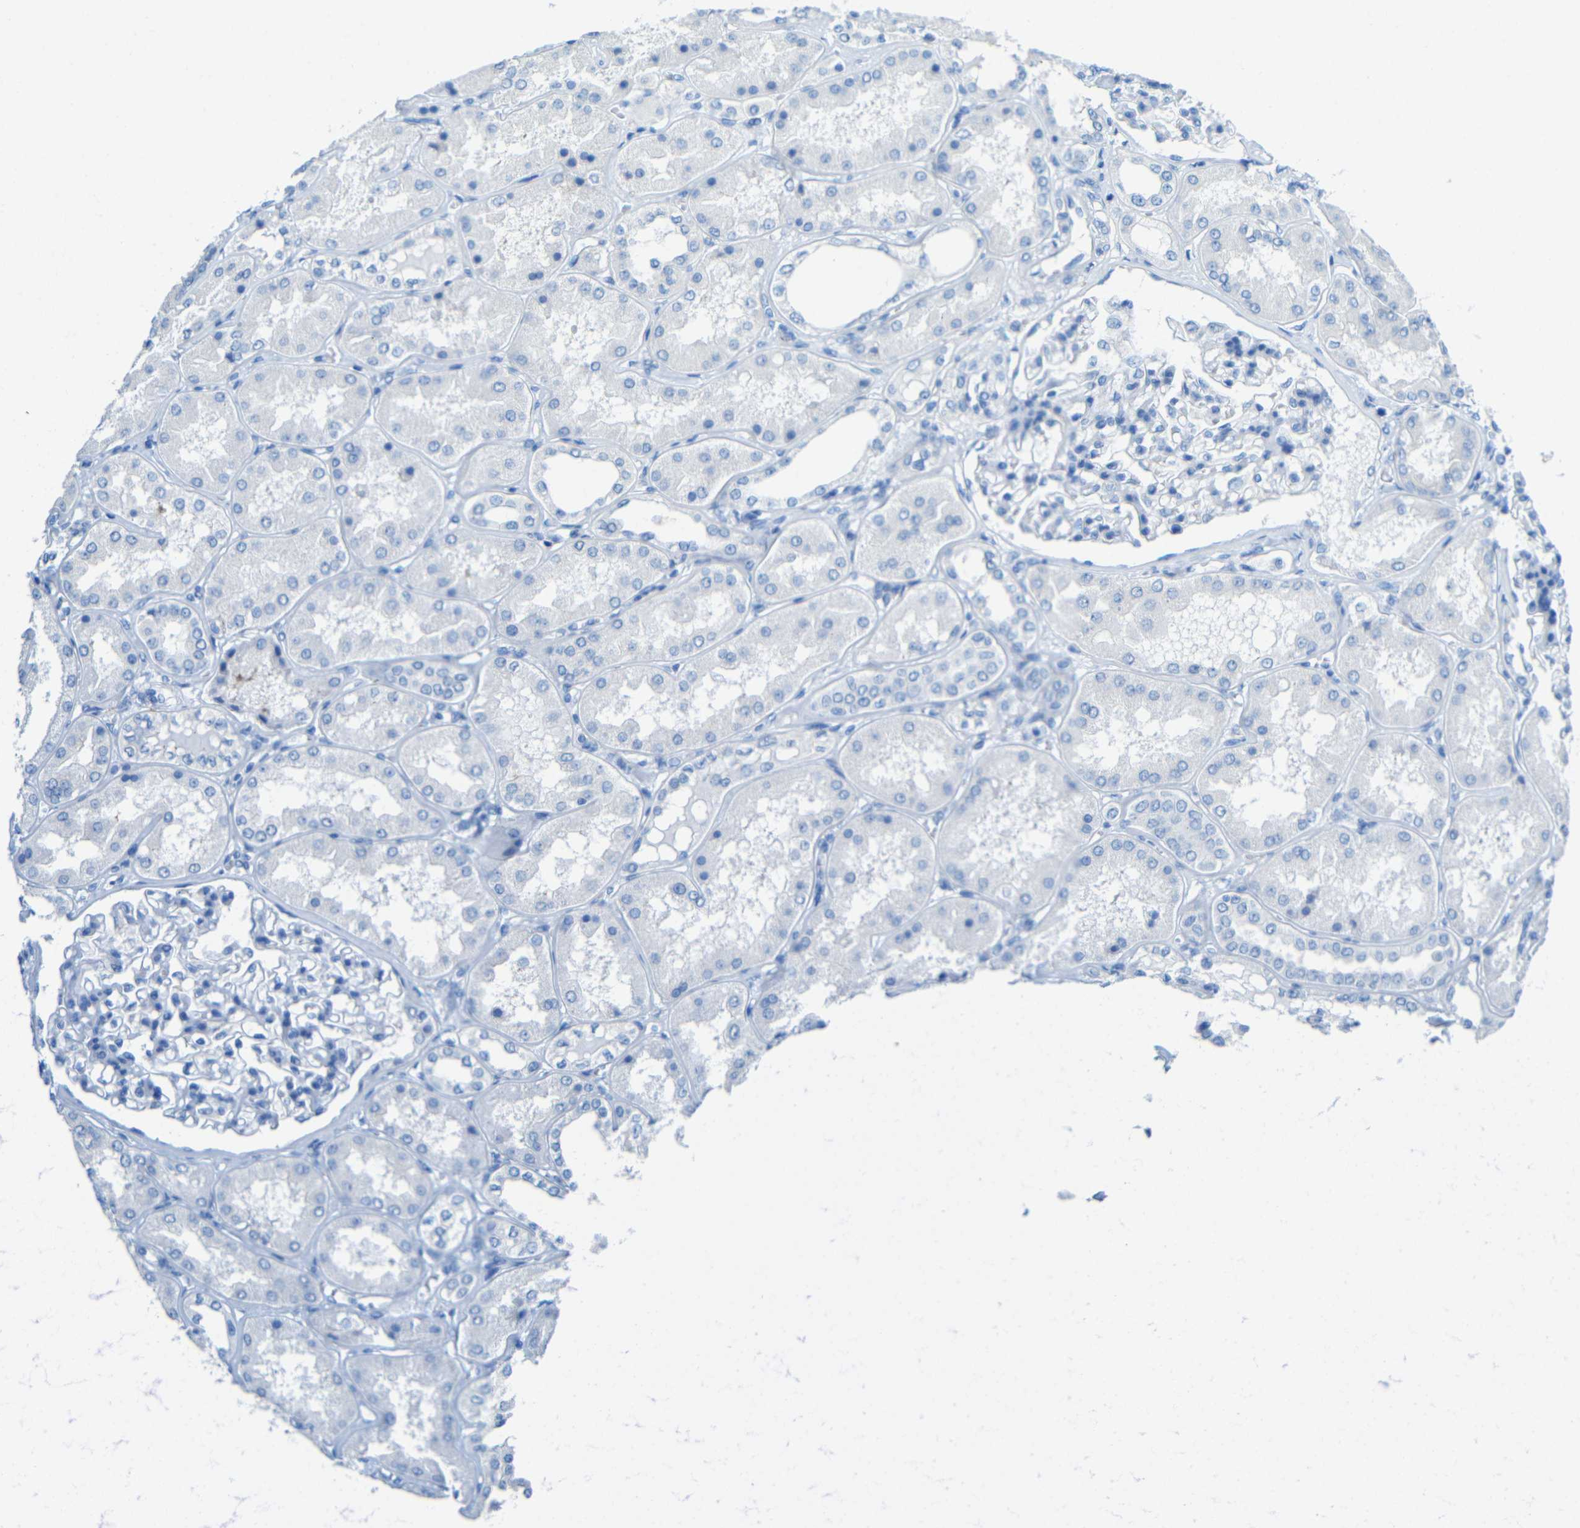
{"staining": {"intensity": "negative", "quantity": "none", "location": "none"}, "tissue": "kidney", "cell_type": "Cells in glomeruli", "image_type": "normal", "snomed": [{"axis": "morphology", "description": "Normal tissue, NOS"}, {"axis": "topography", "description": "Kidney"}], "caption": "Histopathology image shows no significant protein positivity in cells in glomeruli of unremarkable kidney.", "gene": "TUBB4B", "patient": {"sex": "female", "age": 56}}